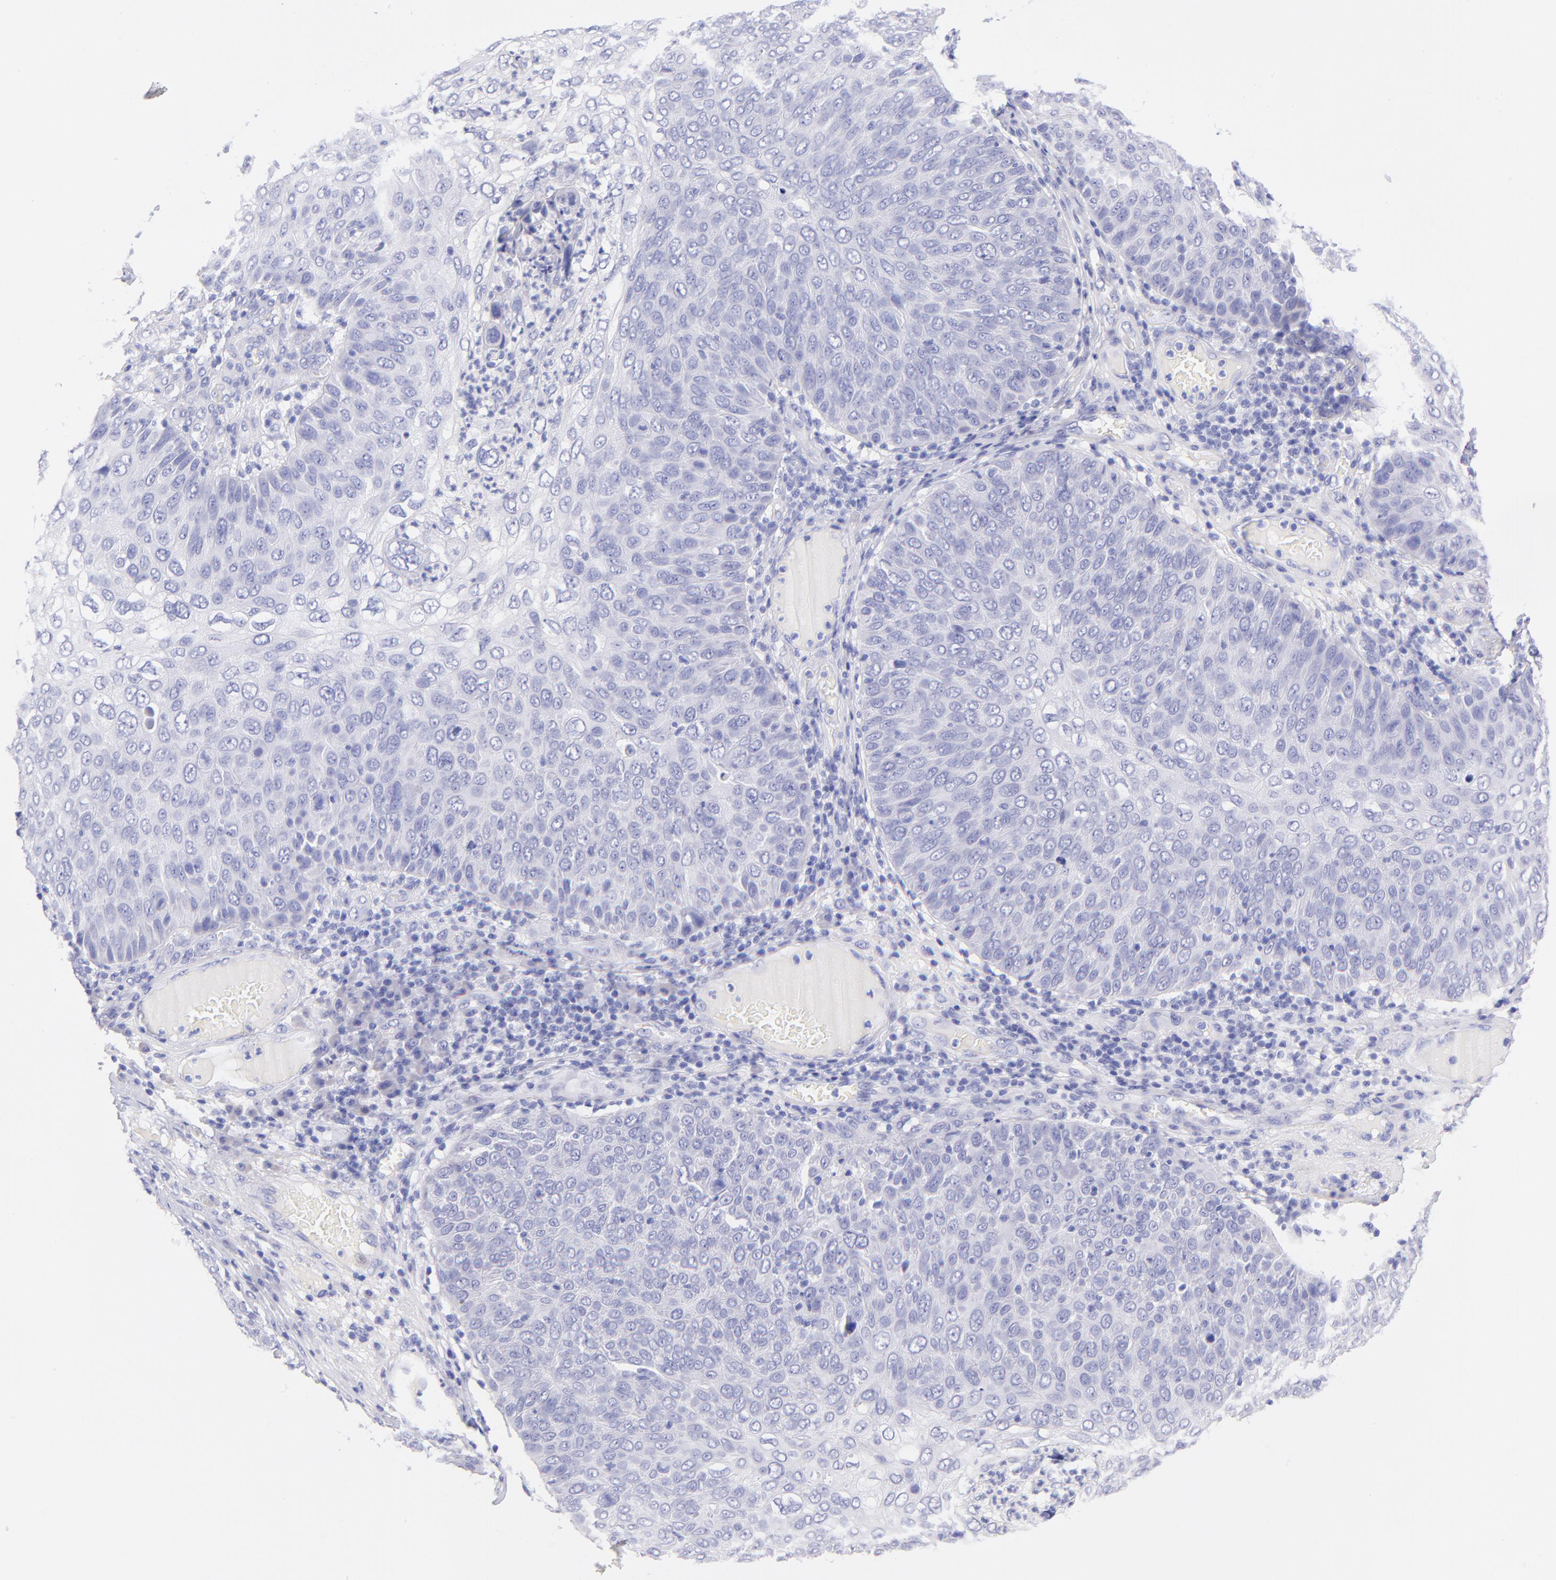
{"staining": {"intensity": "negative", "quantity": "none", "location": "none"}, "tissue": "skin cancer", "cell_type": "Tumor cells", "image_type": "cancer", "snomed": [{"axis": "morphology", "description": "Squamous cell carcinoma, NOS"}, {"axis": "topography", "description": "Skin"}], "caption": "The photomicrograph shows no significant expression in tumor cells of skin cancer.", "gene": "RAB3B", "patient": {"sex": "male", "age": 87}}